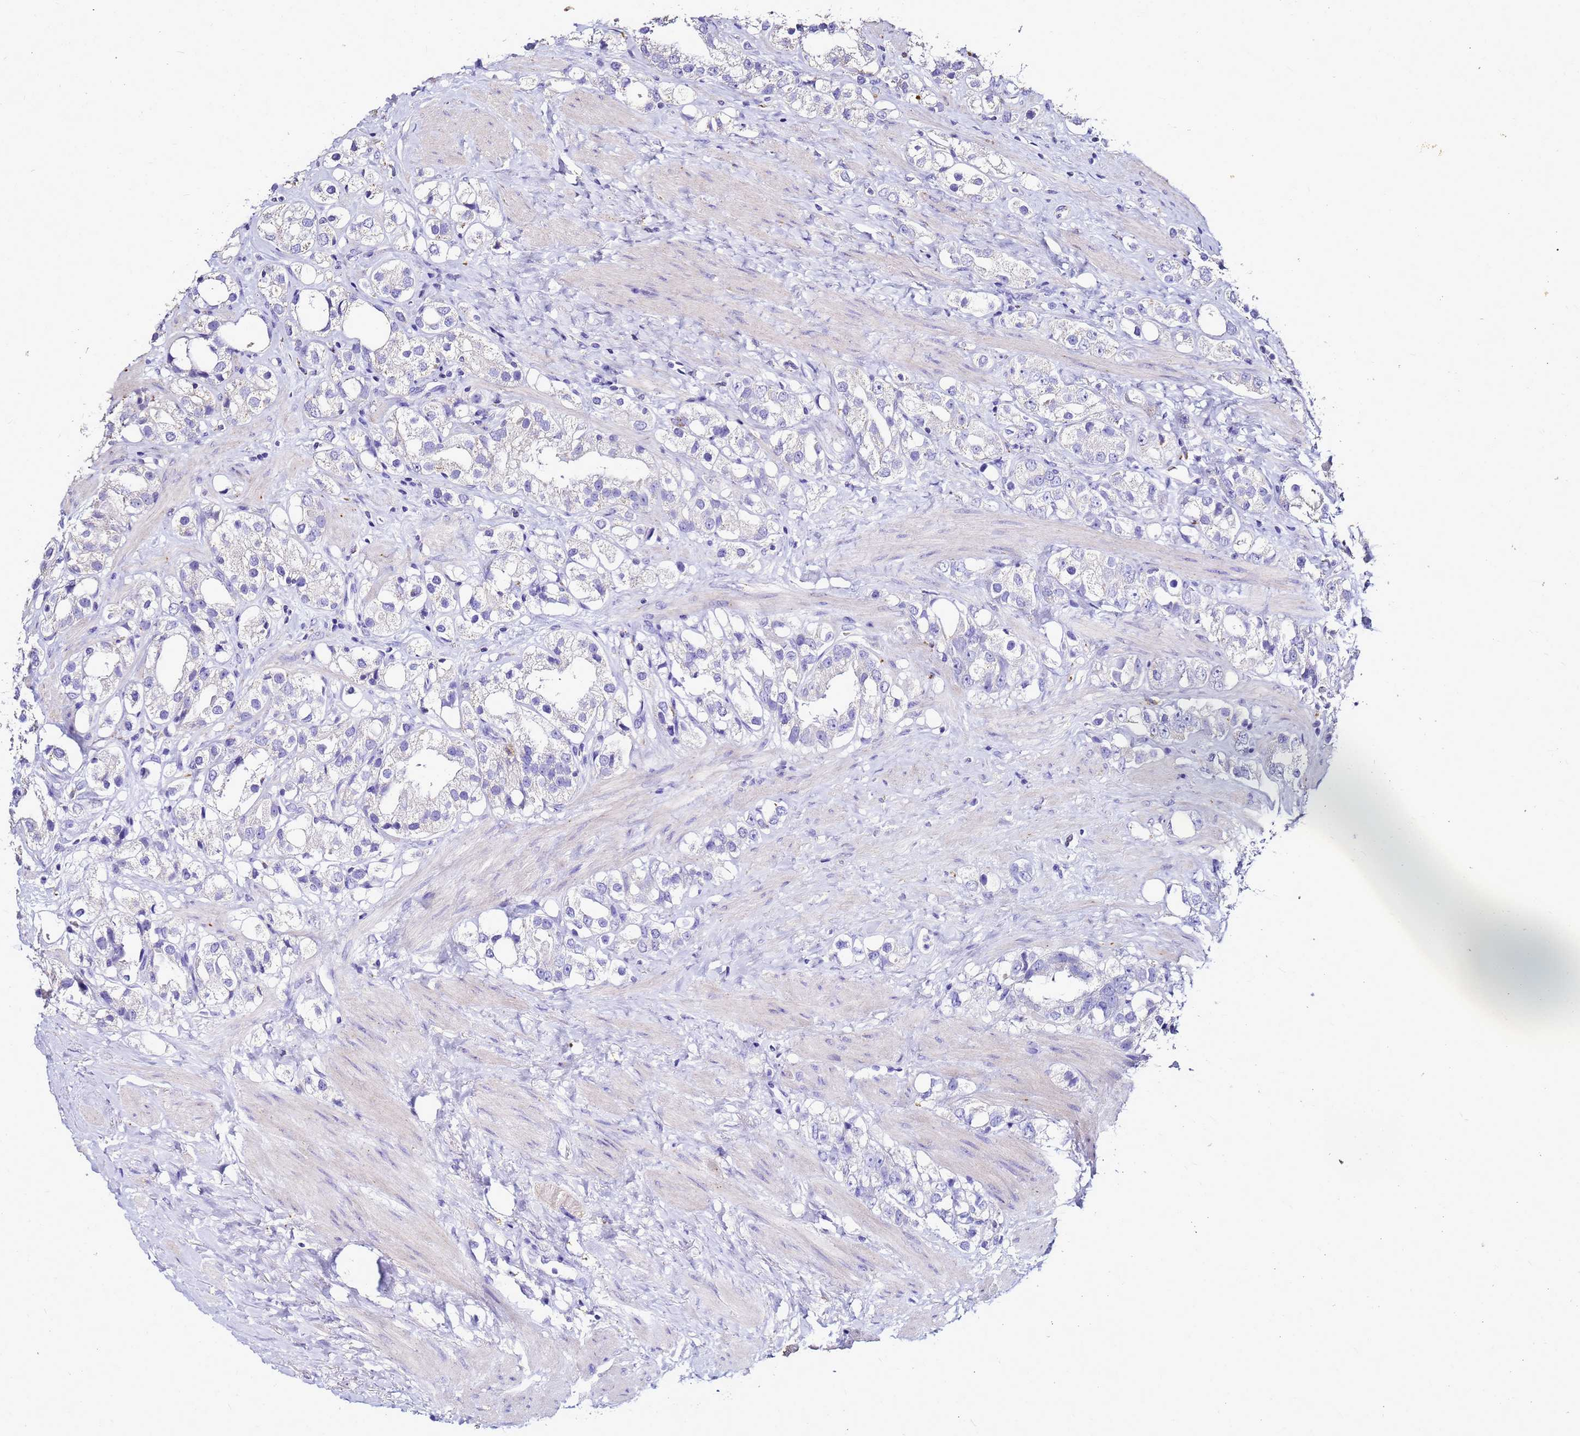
{"staining": {"intensity": "negative", "quantity": "none", "location": "none"}, "tissue": "prostate cancer", "cell_type": "Tumor cells", "image_type": "cancer", "snomed": [{"axis": "morphology", "description": "Adenocarcinoma, NOS"}, {"axis": "topography", "description": "Prostate"}], "caption": "A micrograph of prostate adenocarcinoma stained for a protein demonstrates no brown staining in tumor cells.", "gene": "S100A2", "patient": {"sex": "male", "age": 79}}